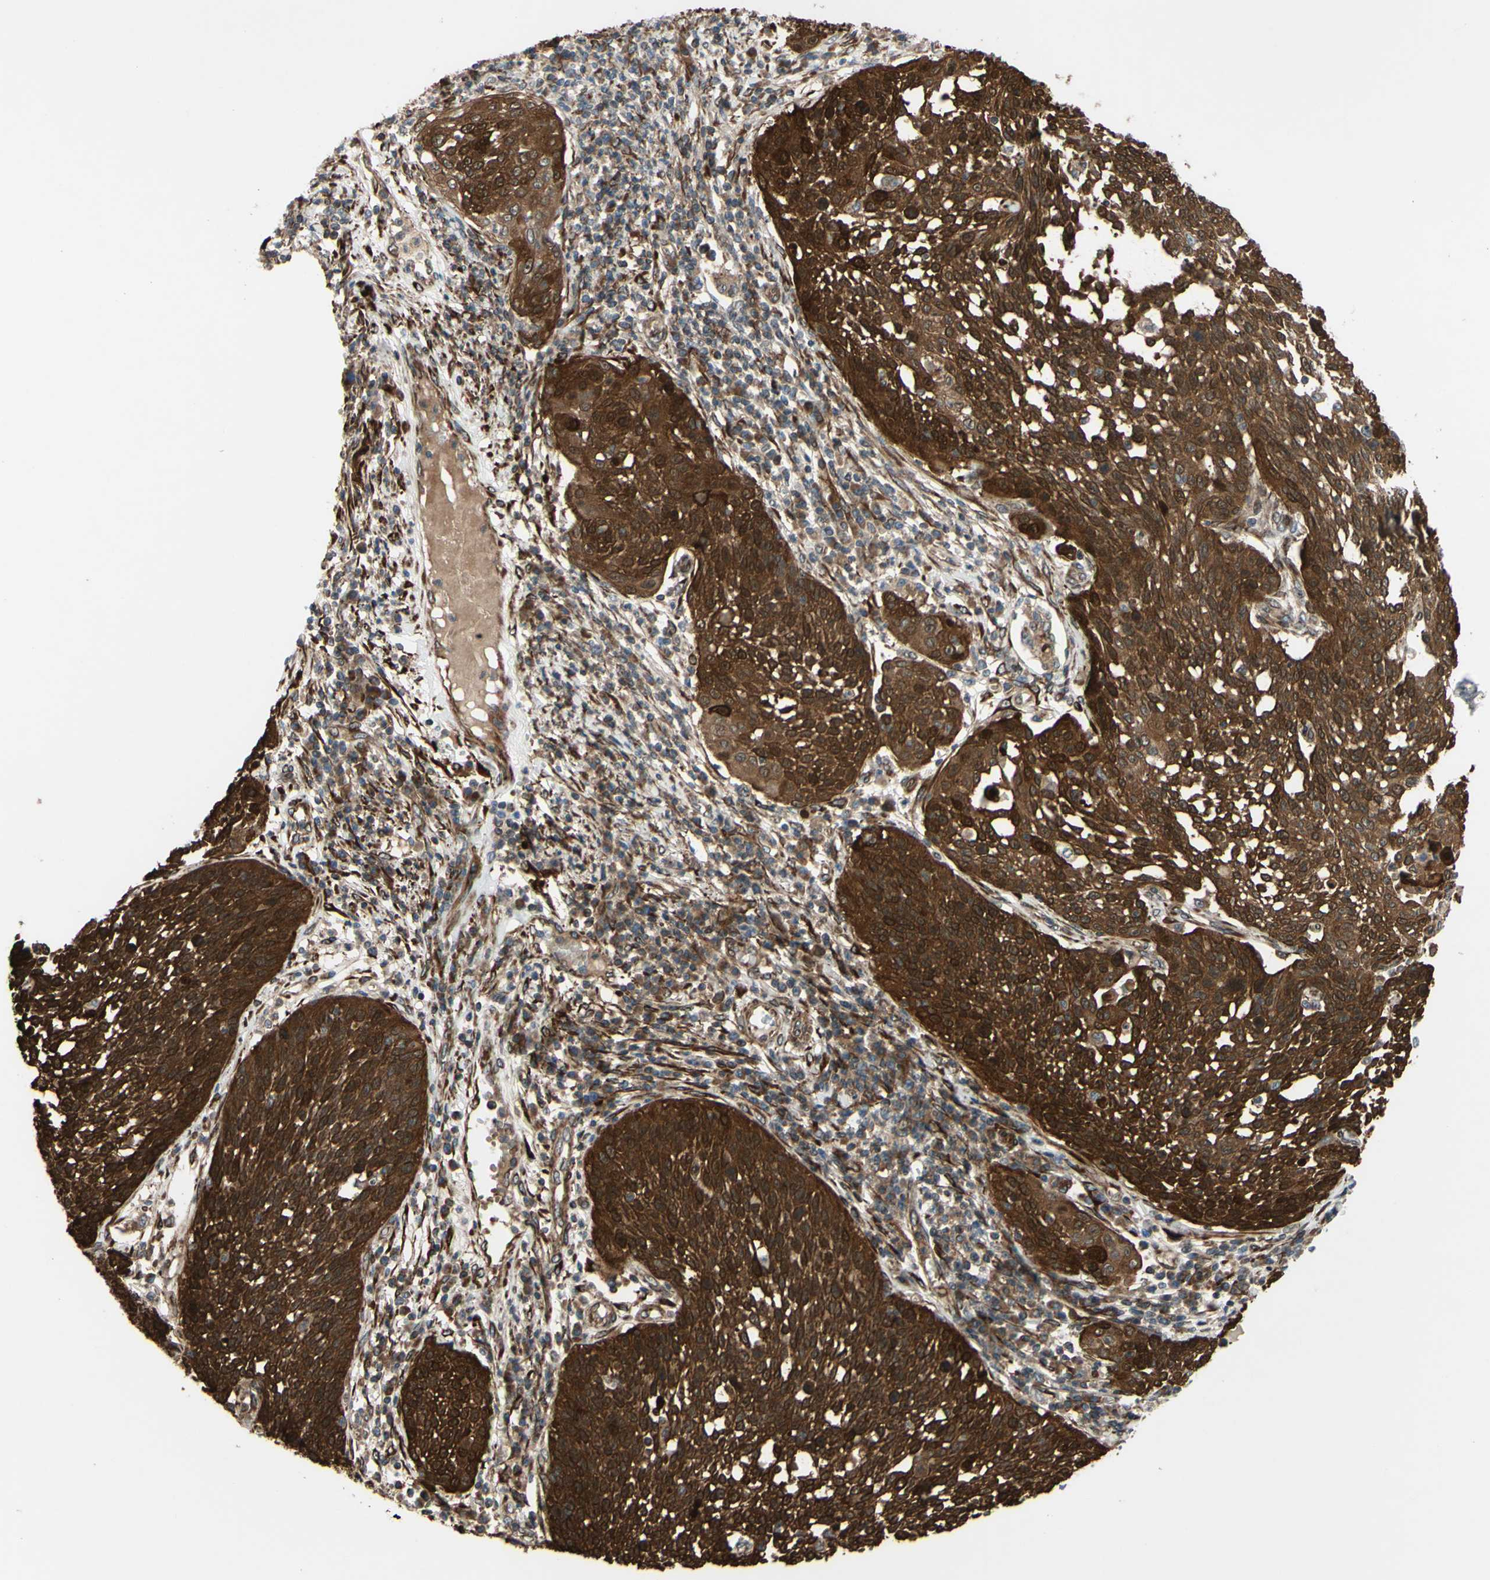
{"staining": {"intensity": "strong", "quantity": ">75%", "location": "cytoplasmic/membranous"}, "tissue": "cervical cancer", "cell_type": "Tumor cells", "image_type": "cancer", "snomed": [{"axis": "morphology", "description": "Squamous cell carcinoma, NOS"}, {"axis": "topography", "description": "Cervix"}], "caption": "The micrograph exhibits immunohistochemical staining of cervical cancer. There is strong cytoplasmic/membranous positivity is seen in about >75% of tumor cells.", "gene": "PRAF2", "patient": {"sex": "female", "age": 34}}